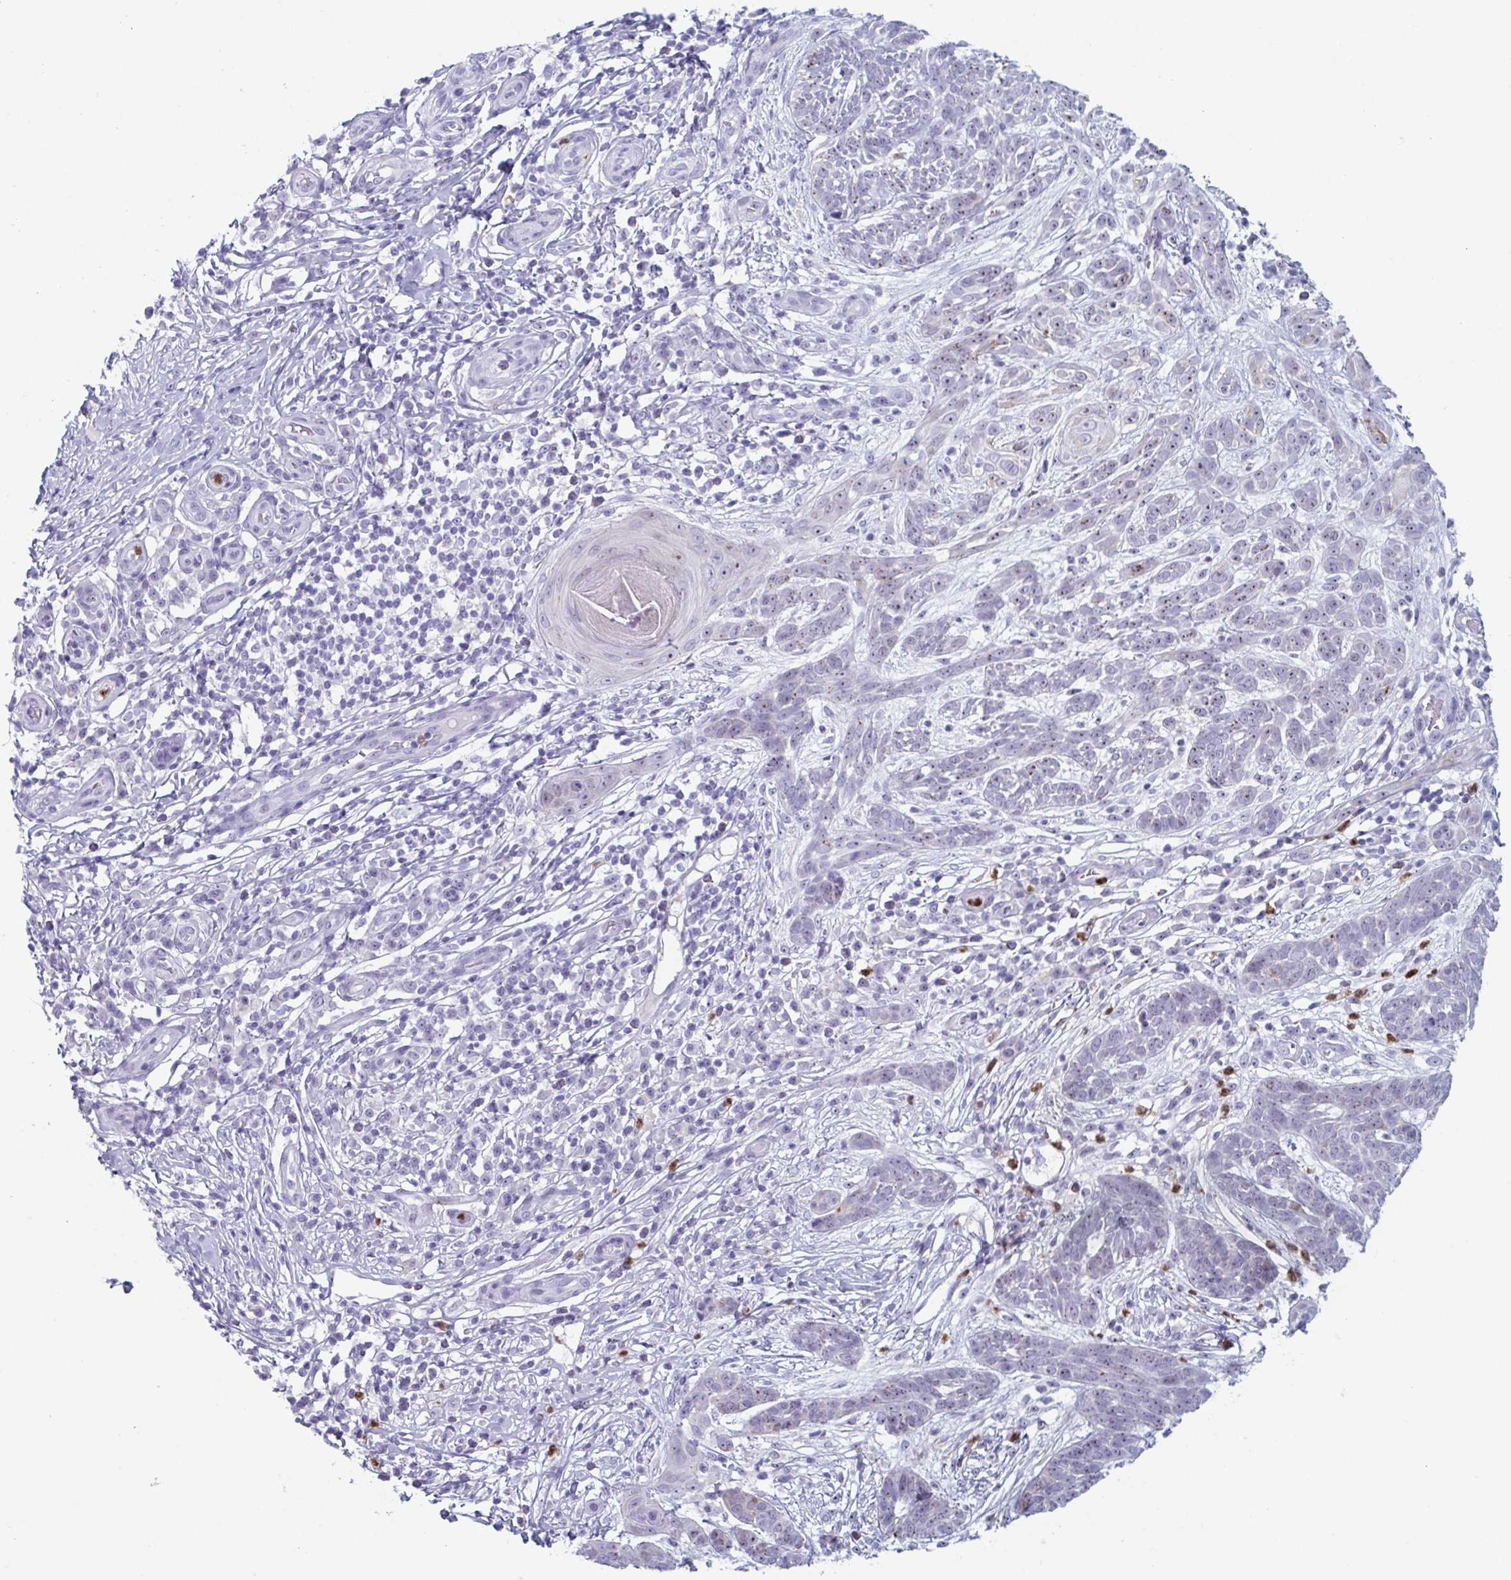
{"staining": {"intensity": "weak", "quantity": "<25%", "location": "nuclear"}, "tissue": "skin cancer", "cell_type": "Tumor cells", "image_type": "cancer", "snomed": [{"axis": "morphology", "description": "Basal cell carcinoma"}, {"axis": "topography", "description": "Skin"}, {"axis": "topography", "description": "Skin, foot"}], "caption": "IHC photomicrograph of human basal cell carcinoma (skin) stained for a protein (brown), which displays no staining in tumor cells.", "gene": "CYP4F11", "patient": {"sex": "female", "age": 86}}